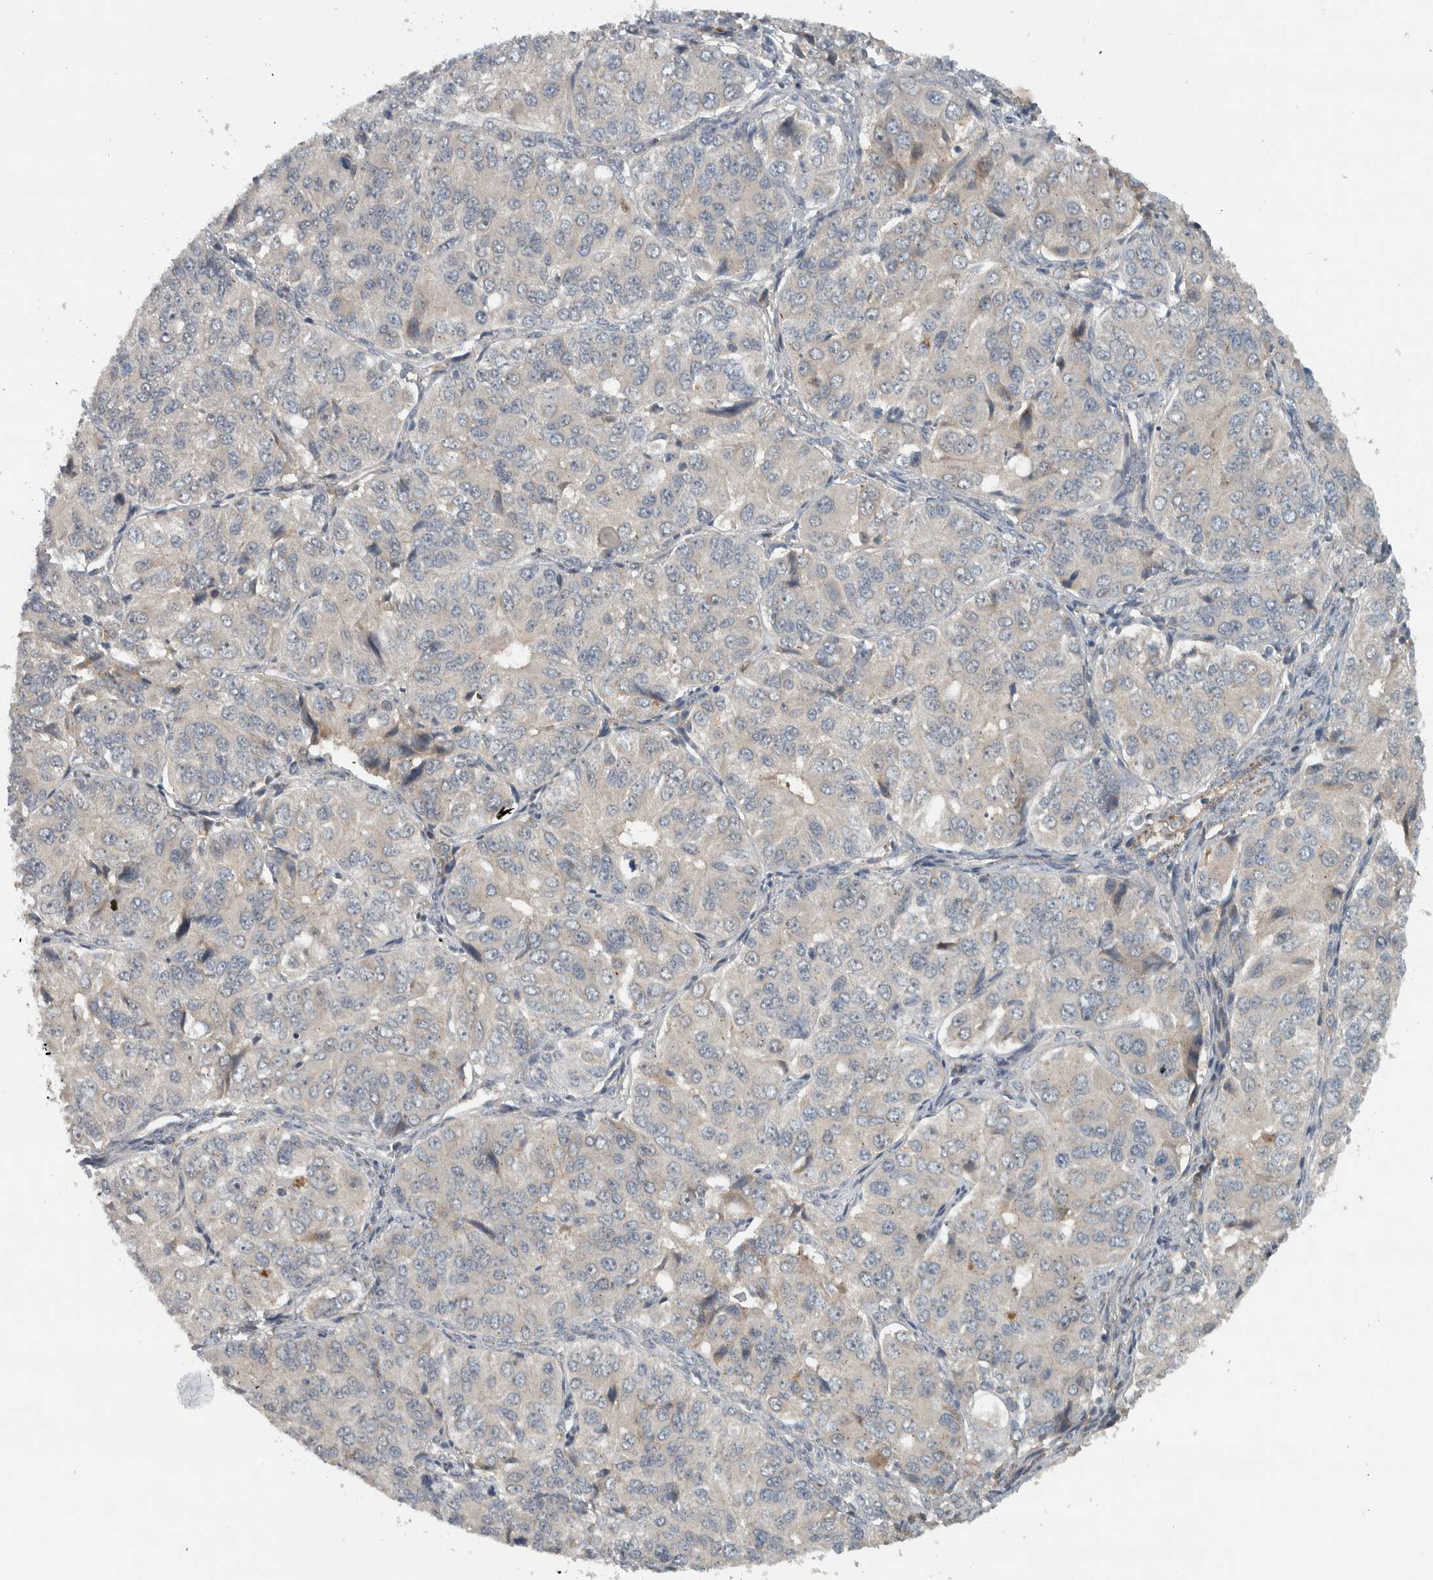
{"staining": {"intensity": "negative", "quantity": "none", "location": "none"}, "tissue": "ovarian cancer", "cell_type": "Tumor cells", "image_type": "cancer", "snomed": [{"axis": "morphology", "description": "Carcinoma, endometroid"}, {"axis": "topography", "description": "Ovary"}], "caption": "The image exhibits no significant positivity in tumor cells of endometroid carcinoma (ovarian).", "gene": "LBHD1", "patient": {"sex": "female", "age": 51}}